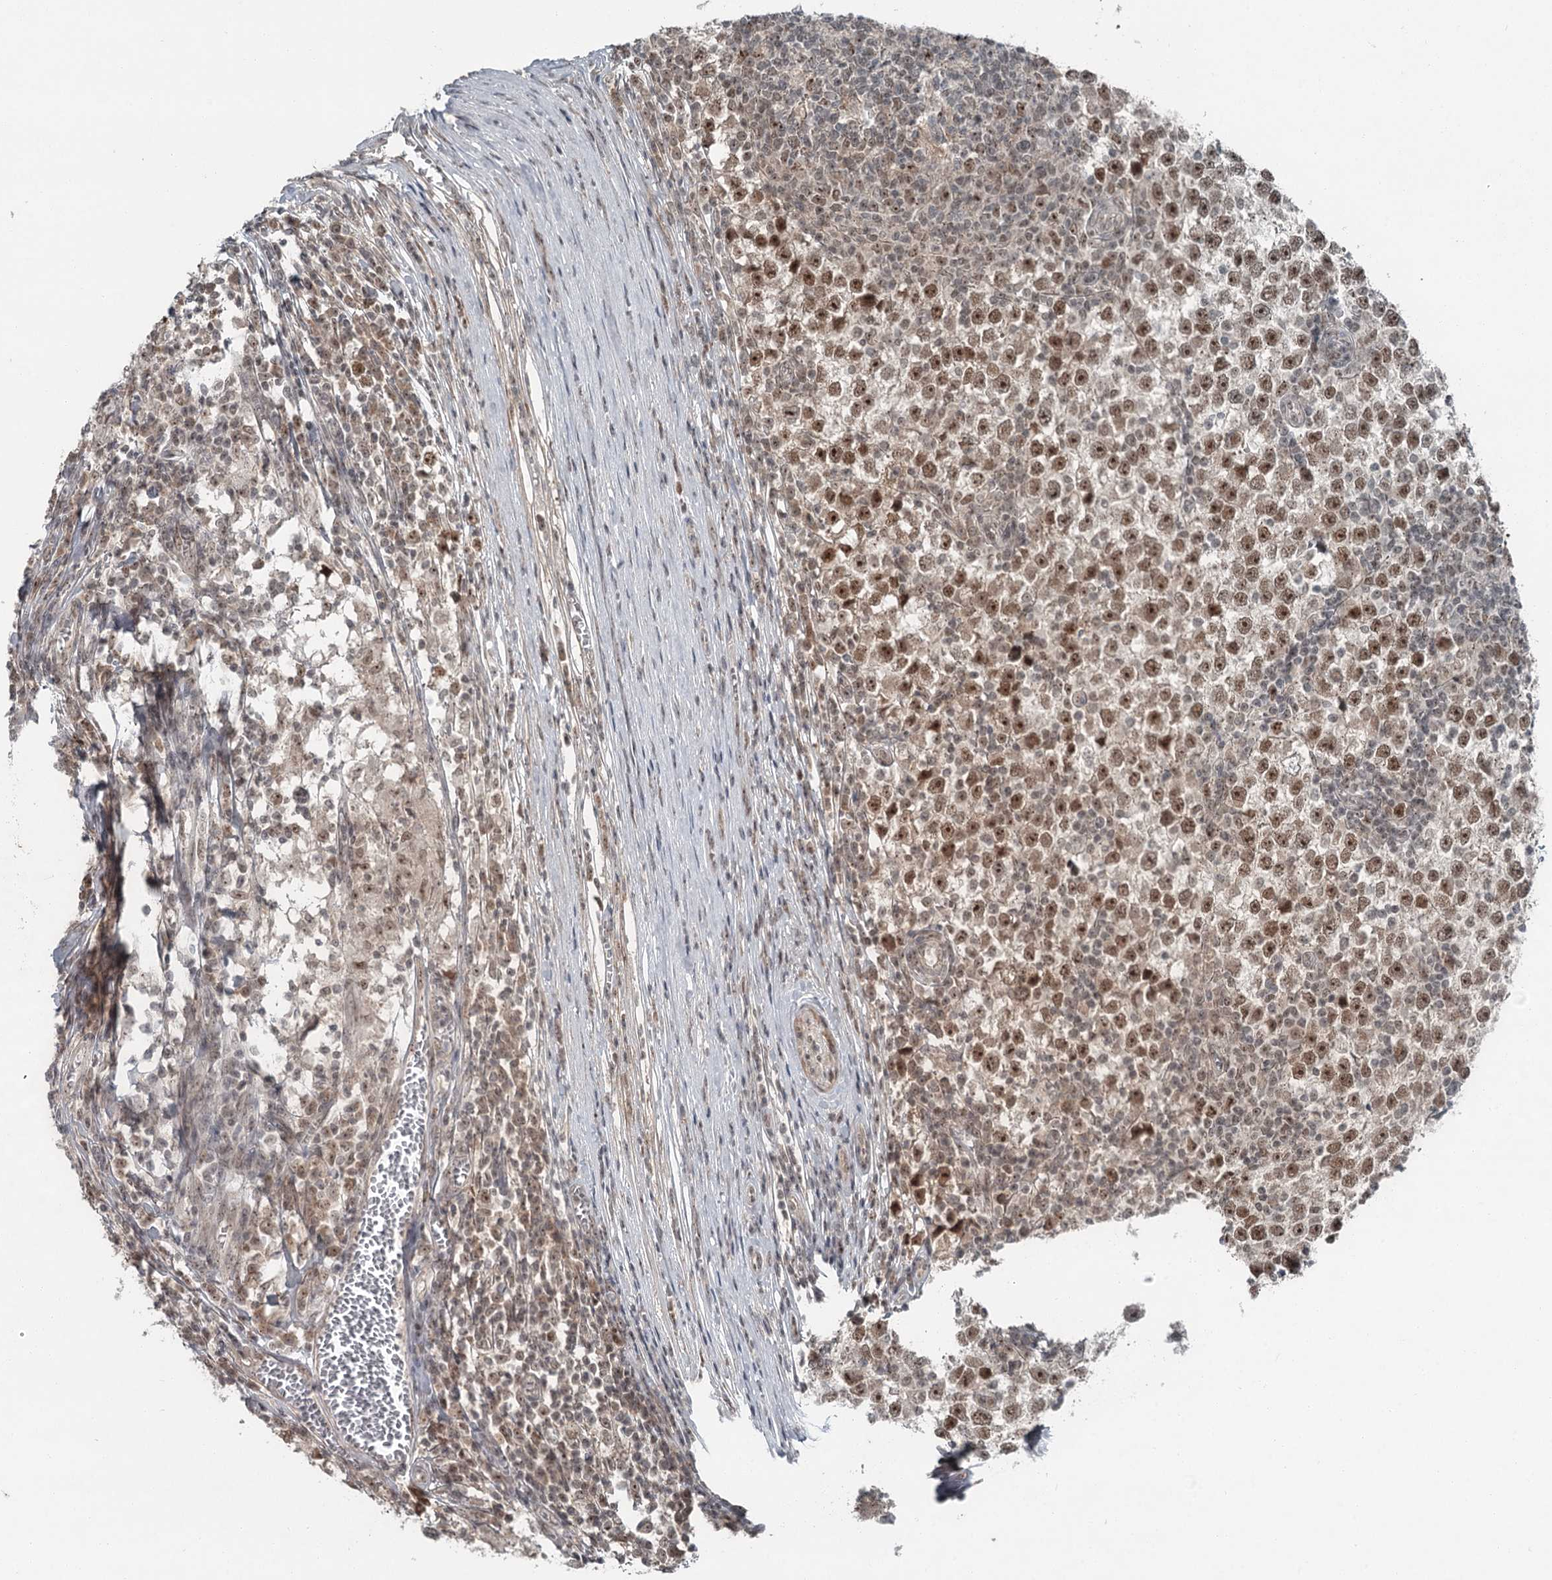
{"staining": {"intensity": "moderate", "quantity": ">75%", "location": "nuclear"}, "tissue": "testis cancer", "cell_type": "Tumor cells", "image_type": "cancer", "snomed": [{"axis": "morphology", "description": "Seminoma, NOS"}, {"axis": "topography", "description": "Testis"}], "caption": "DAB immunohistochemical staining of seminoma (testis) reveals moderate nuclear protein positivity in about >75% of tumor cells. (DAB (3,3'-diaminobenzidine) IHC with brightfield microscopy, high magnification).", "gene": "EXOSC1", "patient": {"sex": "male", "age": 65}}